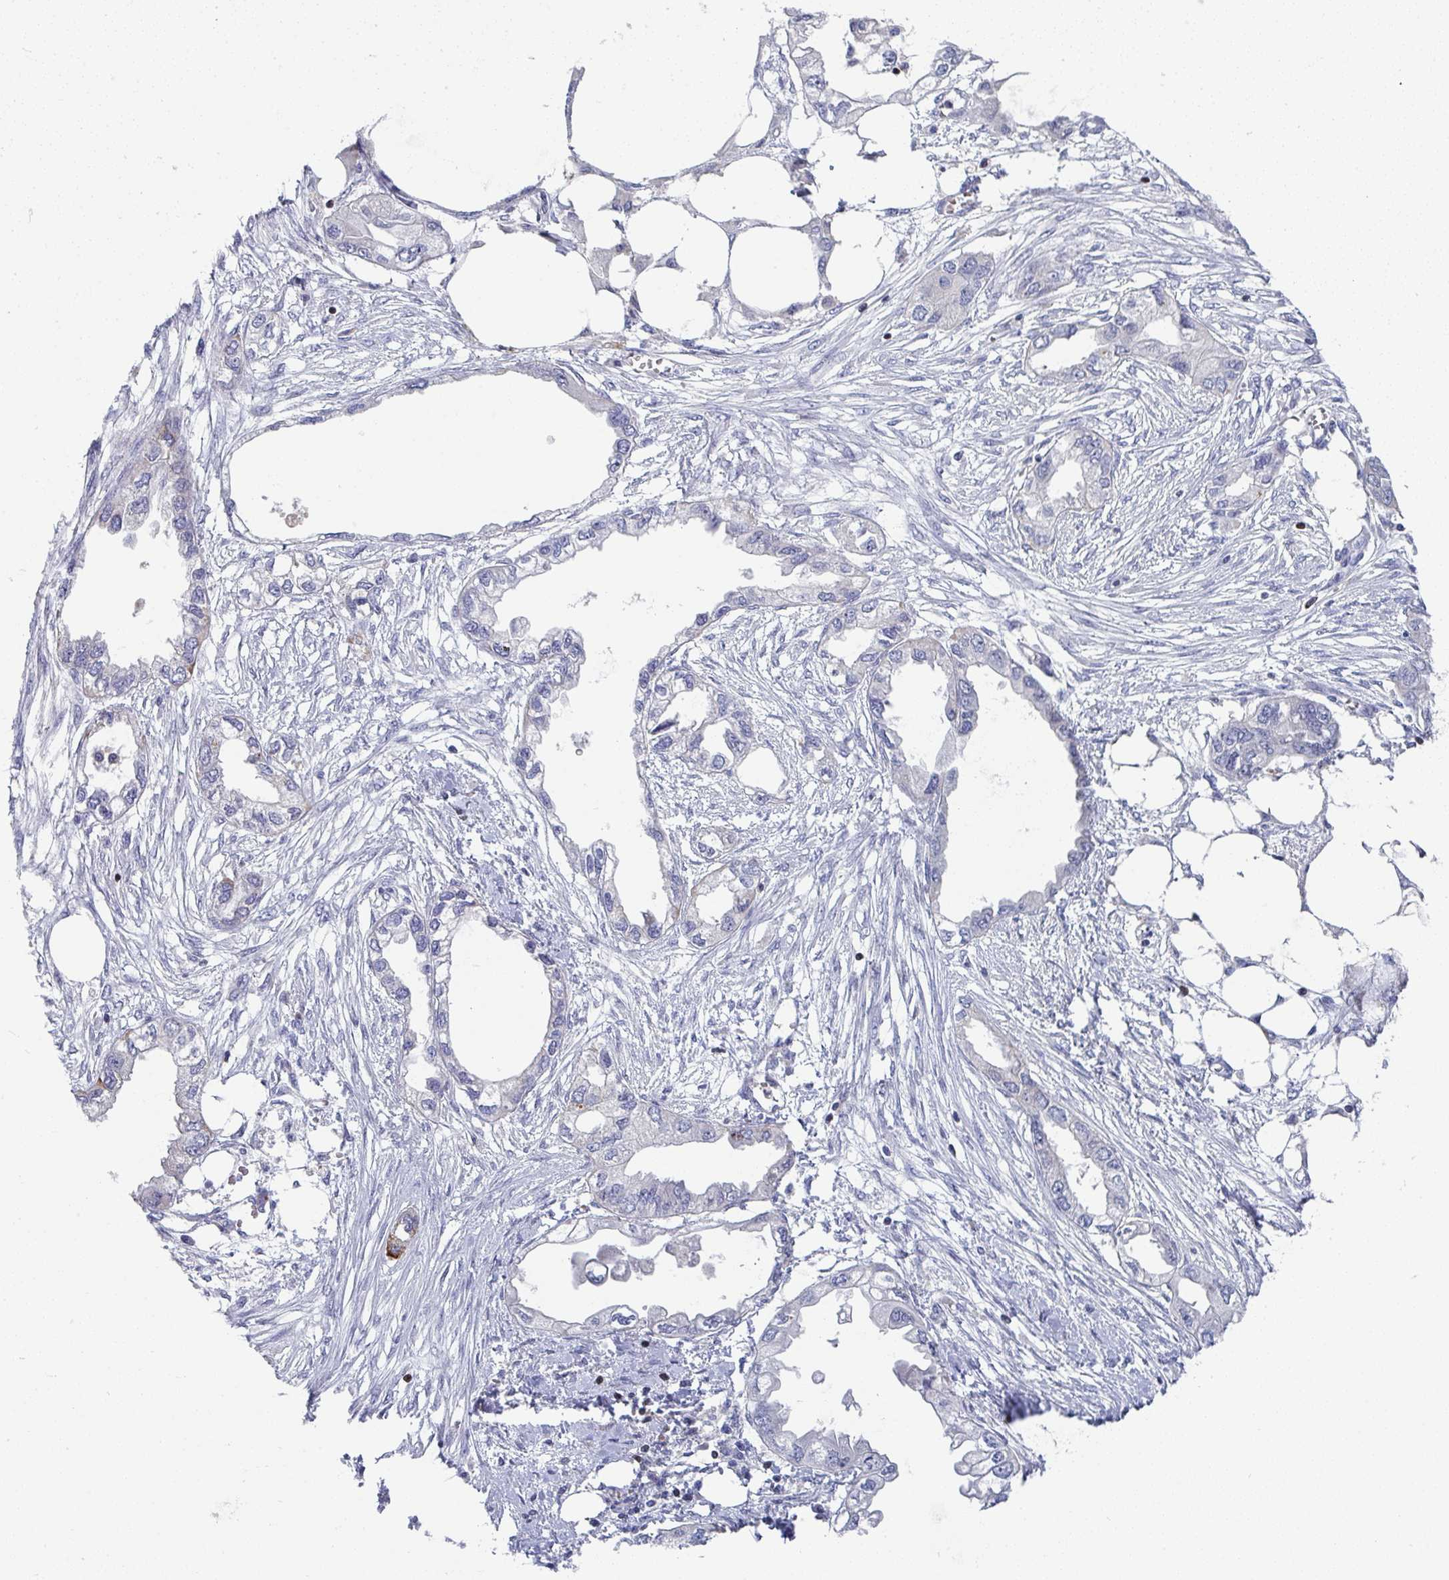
{"staining": {"intensity": "negative", "quantity": "none", "location": "none"}, "tissue": "endometrial cancer", "cell_type": "Tumor cells", "image_type": "cancer", "snomed": [{"axis": "morphology", "description": "Adenocarcinoma, NOS"}, {"axis": "morphology", "description": "Adenocarcinoma, metastatic, NOS"}, {"axis": "topography", "description": "Adipose tissue"}, {"axis": "topography", "description": "Endometrium"}], "caption": "IHC of endometrial adenocarcinoma shows no expression in tumor cells.", "gene": "AOC2", "patient": {"sex": "female", "age": 67}}